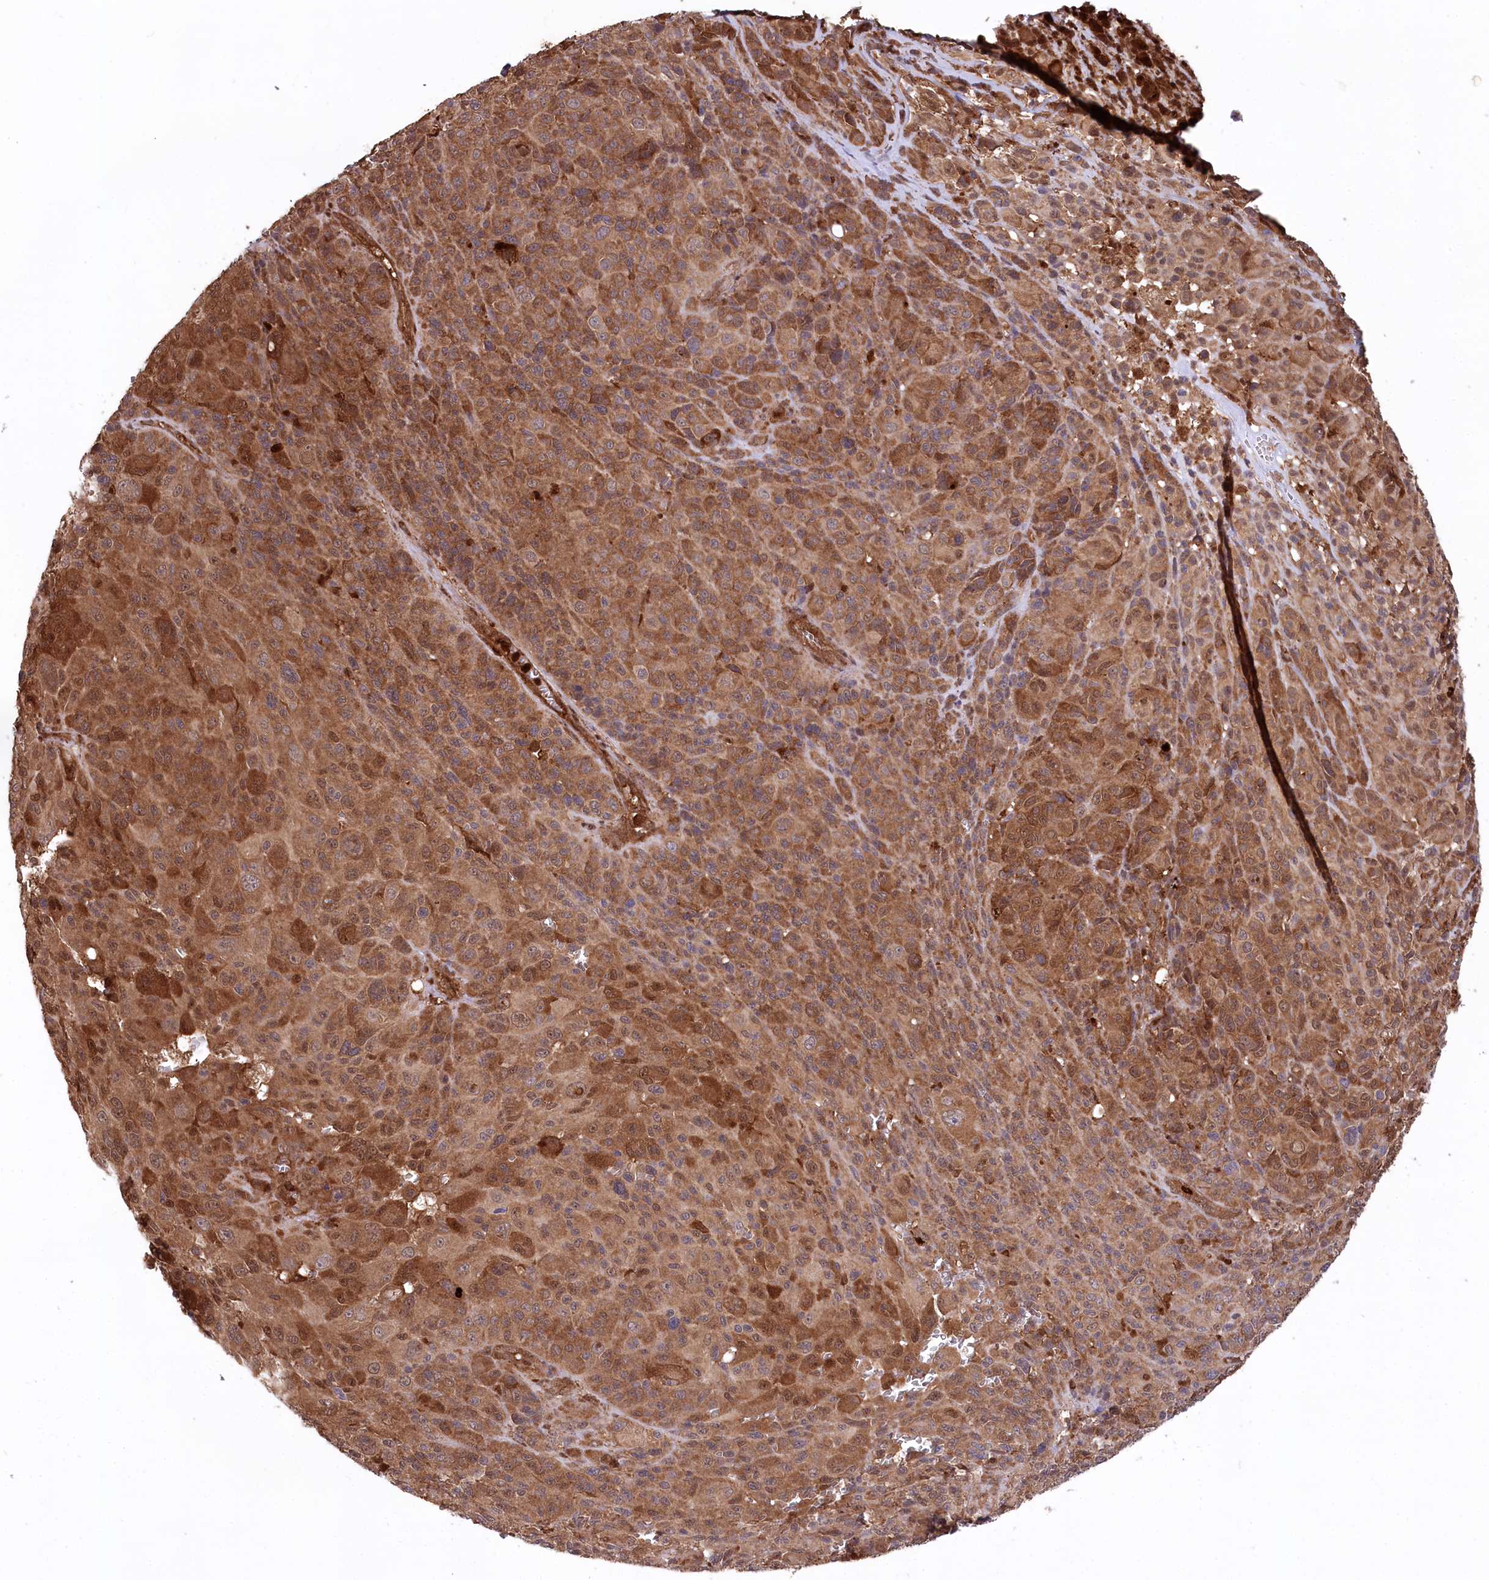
{"staining": {"intensity": "strong", "quantity": ">75%", "location": "cytoplasmic/membranous,nuclear"}, "tissue": "melanoma", "cell_type": "Tumor cells", "image_type": "cancer", "snomed": [{"axis": "morphology", "description": "Malignant melanoma, NOS"}, {"axis": "topography", "description": "Skin of trunk"}], "caption": "Protein expression analysis of human malignant melanoma reveals strong cytoplasmic/membranous and nuclear expression in approximately >75% of tumor cells. (DAB (3,3'-diaminobenzidine) IHC, brown staining for protein, blue staining for nuclei).", "gene": "LSG1", "patient": {"sex": "male", "age": 71}}